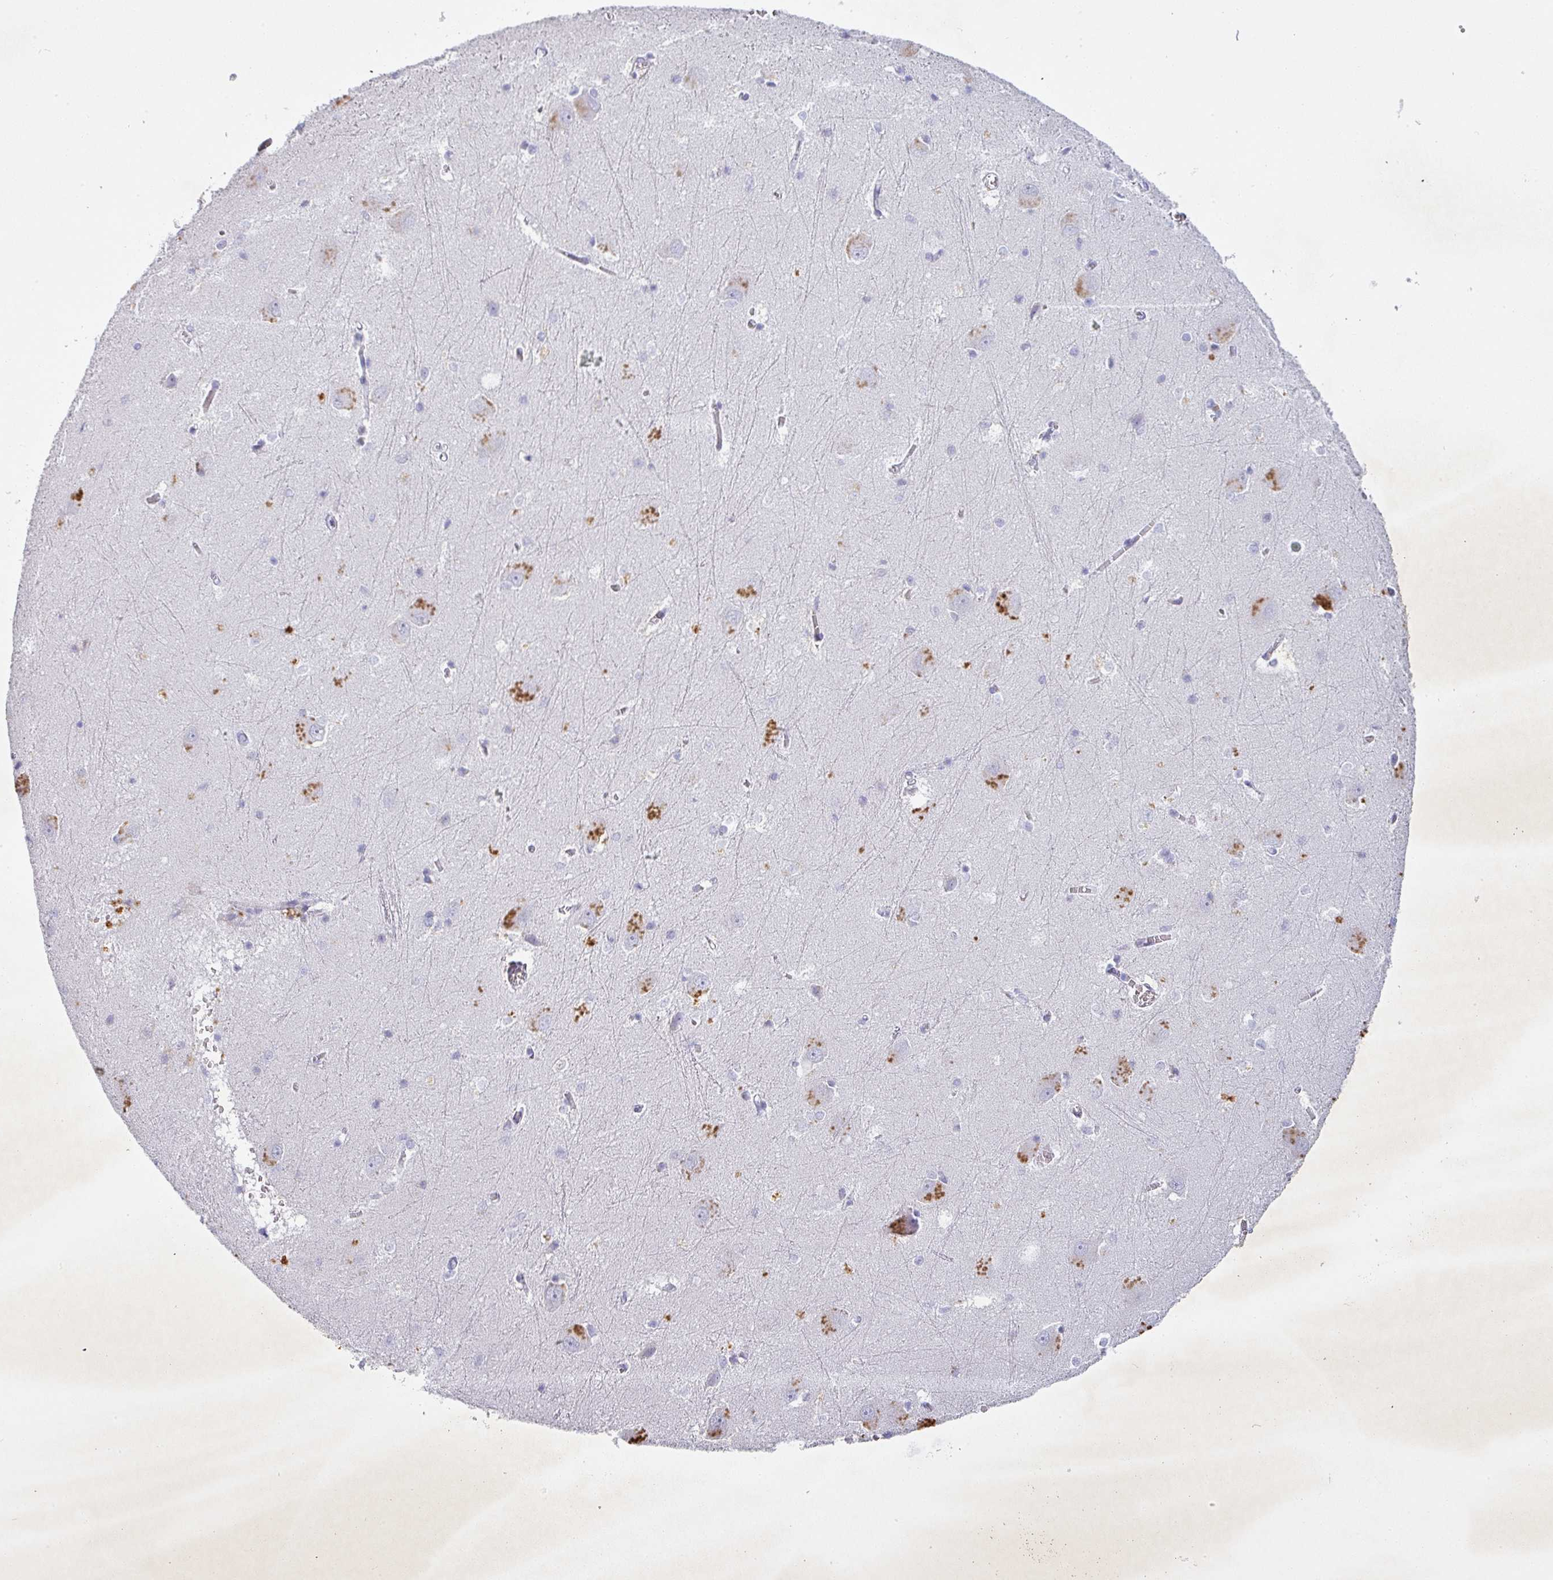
{"staining": {"intensity": "negative", "quantity": "none", "location": "none"}, "tissue": "hippocampus", "cell_type": "Glial cells", "image_type": "normal", "snomed": [{"axis": "morphology", "description": "Normal tissue, NOS"}, {"axis": "topography", "description": "Hippocampus"}], "caption": "DAB (3,3'-diaminobenzidine) immunohistochemical staining of normal hippocampus exhibits no significant staining in glial cells.", "gene": "PGA3", "patient": {"sex": "female", "age": 64}}